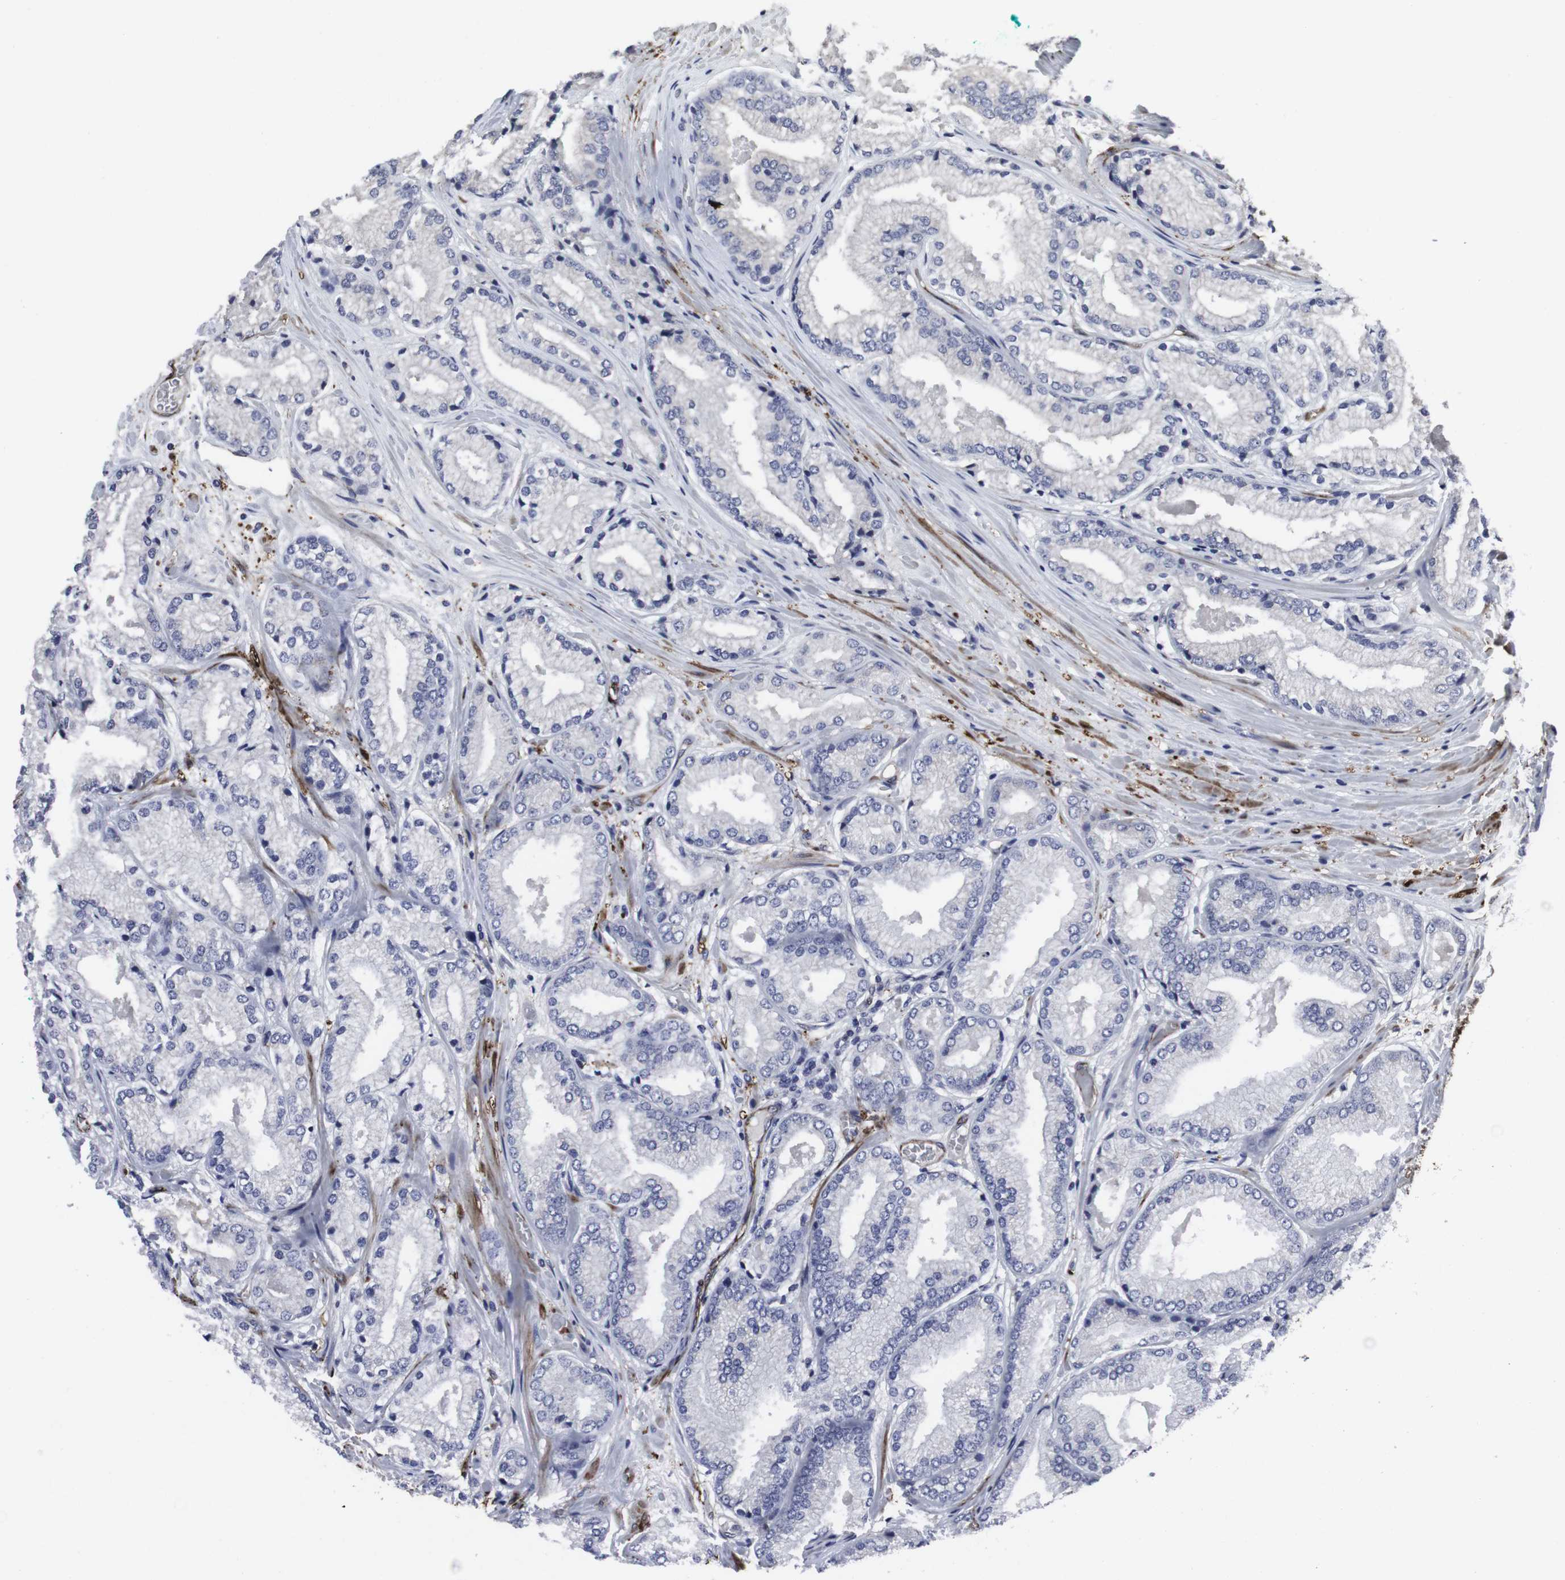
{"staining": {"intensity": "negative", "quantity": "none", "location": "none"}, "tissue": "prostate cancer", "cell_type": "Tumor cells", "image_type": "cancer", "snomed": [{"axis": "morphology", "description": "Adenocarcinoma, High grade"}, {"axis": "topography", "description": "Prostate"}], "caption": "This is an immunohistochemistry photomicrograph of human prostate cancer. There is no staining in tumor cells.", "gene": "SNCG", "patient": {"sex": "male", "age": 59}}